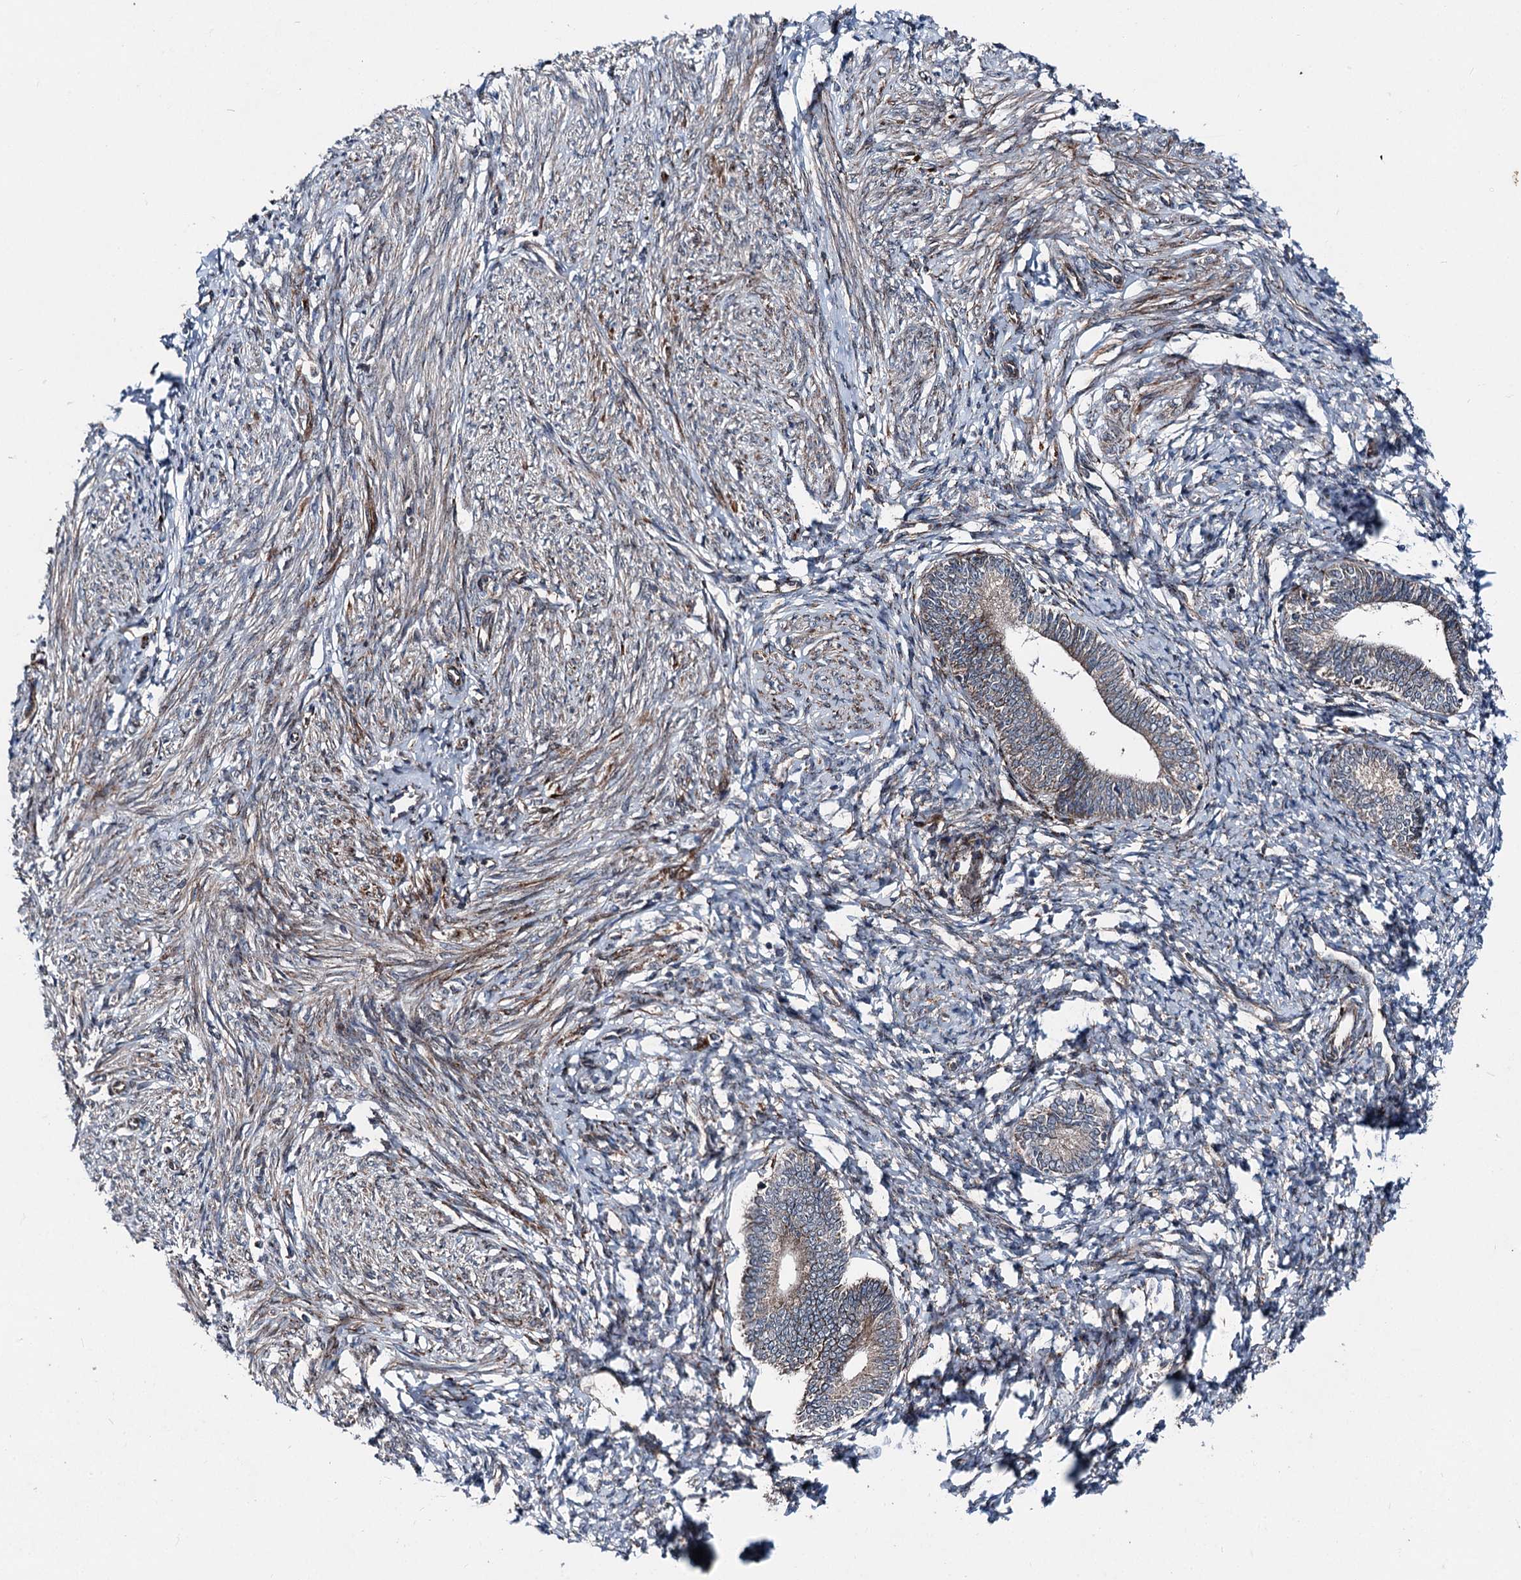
{"staining": {"intensity": "weak", "quantity": "<25%", "location": "cytoplasmic/membranous"}, "tissue": "endometrium", "cell_type": "Cells in endometrial stroma", "image_type": "normal", "snomed": [{"axis": "morphology", "description": "Normal tissue, NOS"}, {"axis": "topography", "description": "Endometrium"}], "caption": "Immunohistochemistry of benign human endometrium reveals no staining in cells in endometrial stroma. Nuclei are stained in blue.", "gene": "DDIAS", "patient": {"sex": "female", "age": 72}}